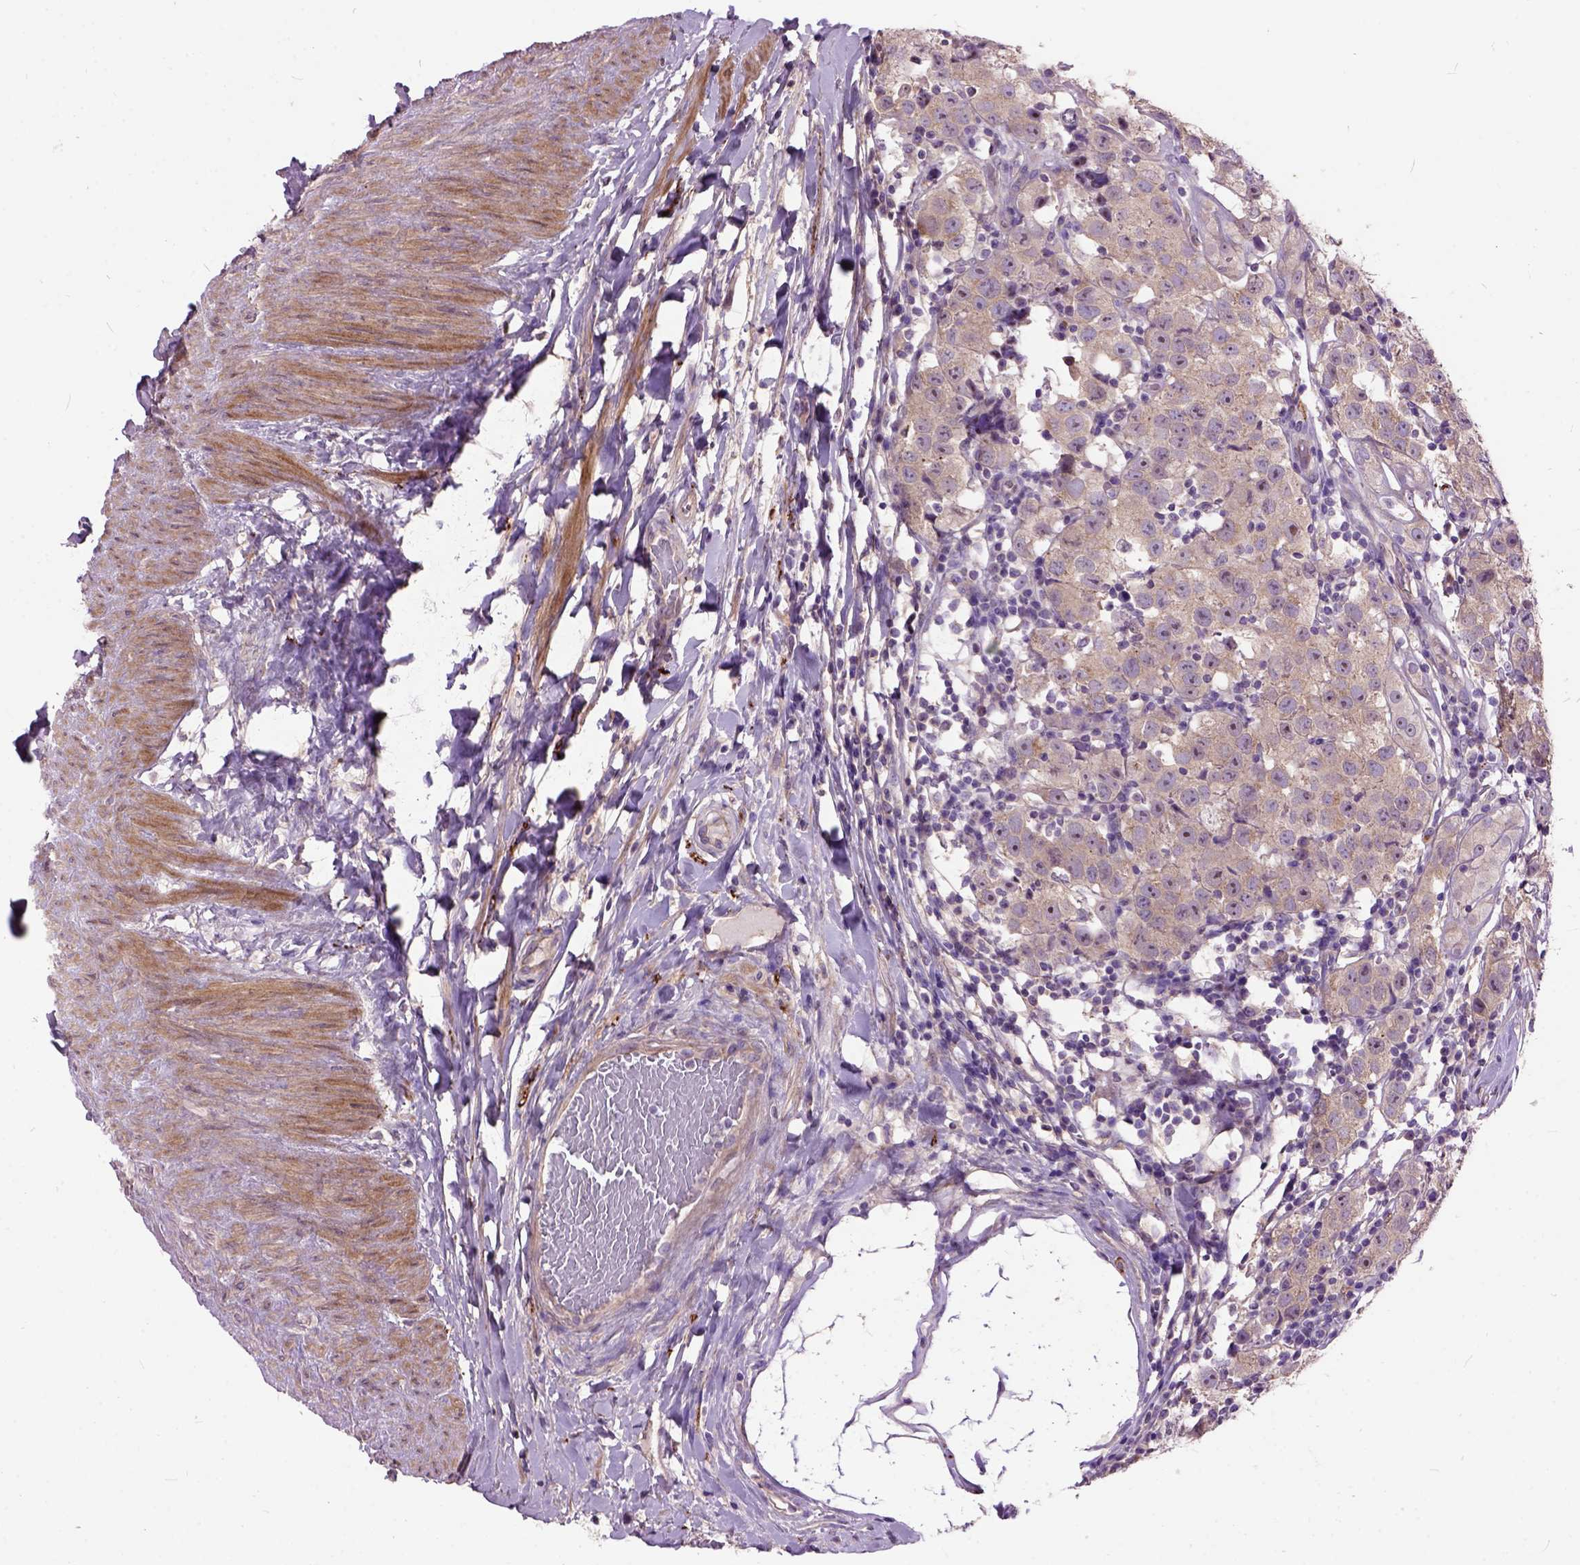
{"staining": {"intensity": "moderate", "quantity": "<25%", "location": "nuclear"}, "tissue": "testis cancer", "cell_type": "Tumor cells", "image_type": "cancer", "snomed": [{"axis": "morphology", "description": "Seminoma, NOS"}, {"axis": "topography", "description": "Testis"}], "caption": "Tumor cells reveal low levels of moderate nuclear staining in approximately <25% of cells in human seminoma (testis).", "gene": "MAPT", "patient": {"sex": "male", "age": 34}}